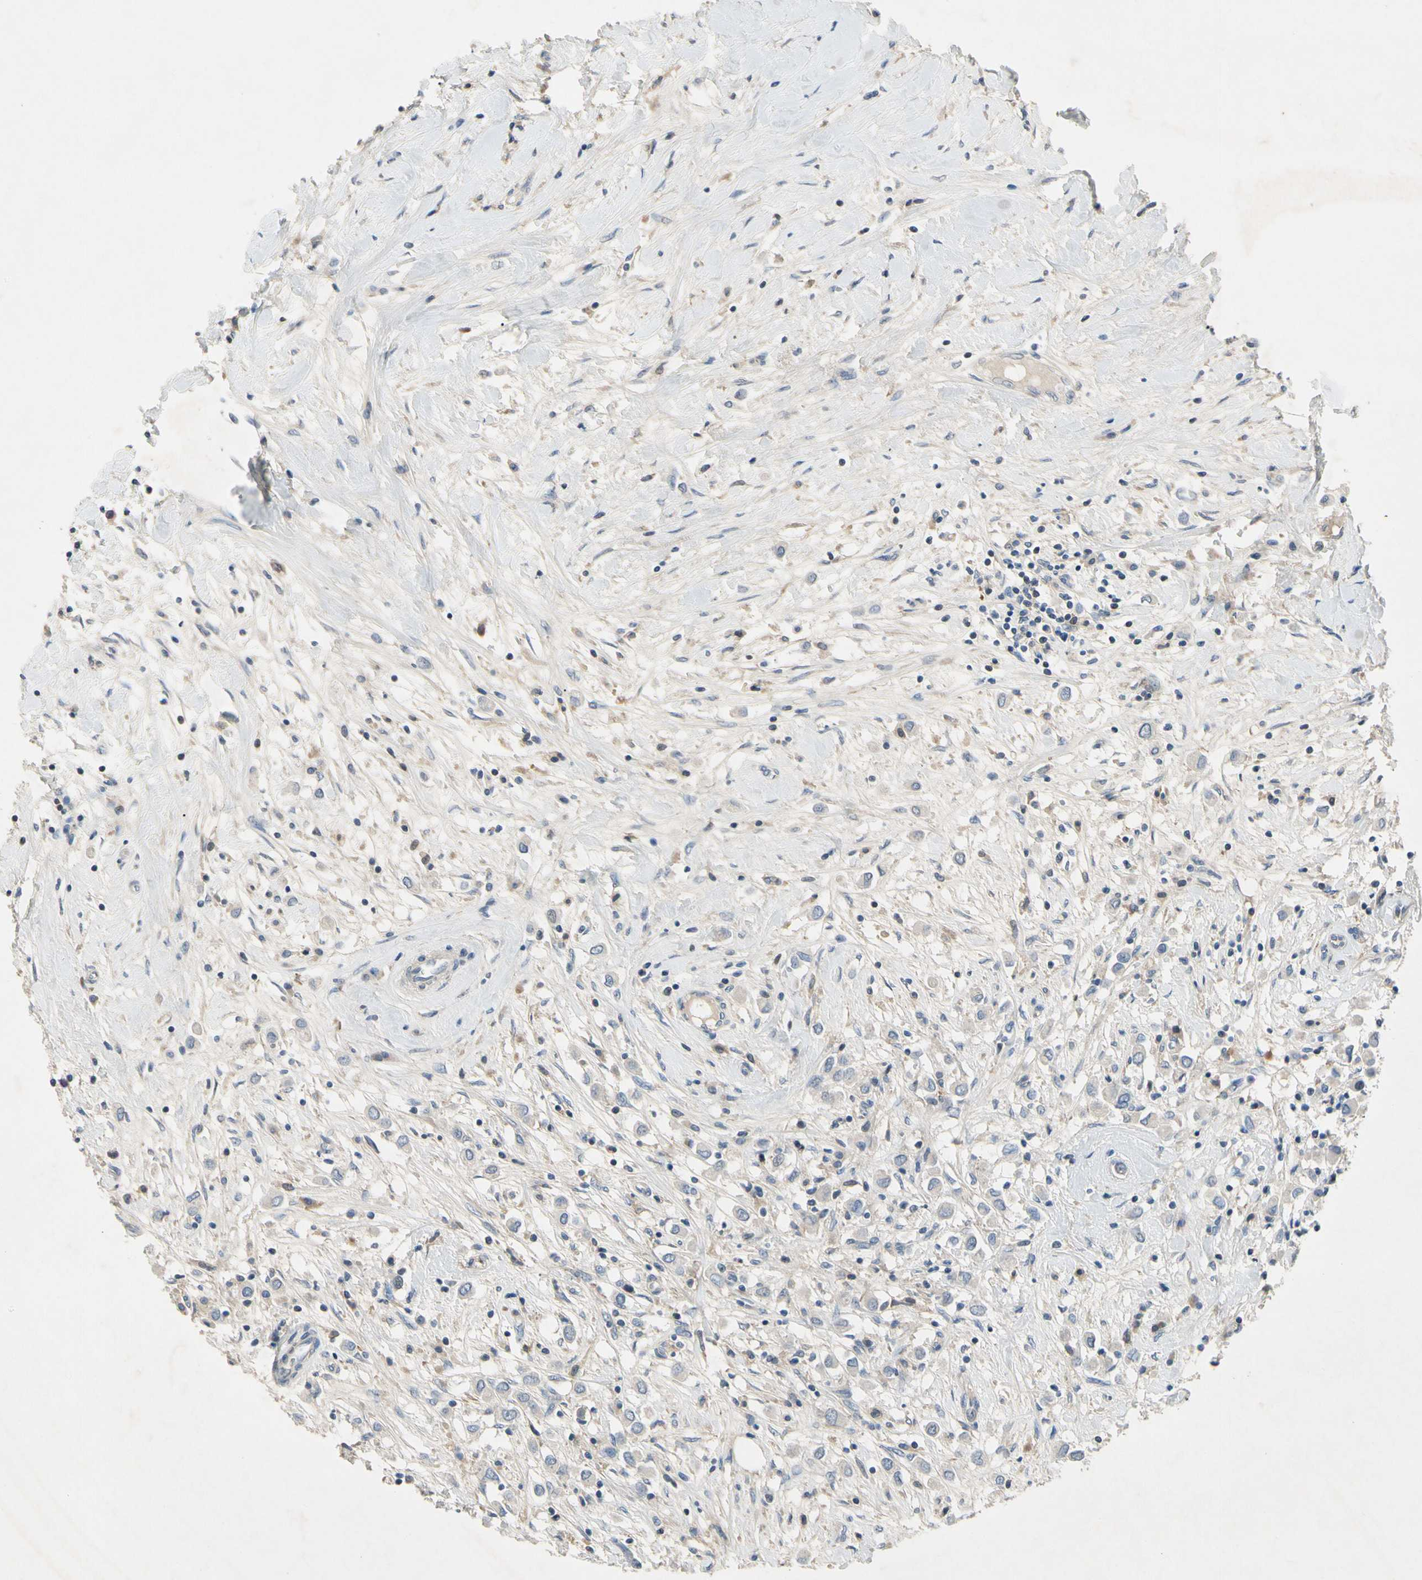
{"staining": {"intensity": "negative", "quantity": "none", "location": "none"}, "tissue": "breast cancer", "cell_type": "Tumor cells", "image_type": "cancer", "snomed": [{"axis": "morphology", "description": "Duct carcinoma"}, {"axis": "topography", "description": "Breast"}], "caption": "DAB immunohistochemical staining of intraductal carcinoma (breast) exhibits no significant staining in tumor cells.", "gene": "GAS6", "patient": {"sex": "female", "age": 61}}